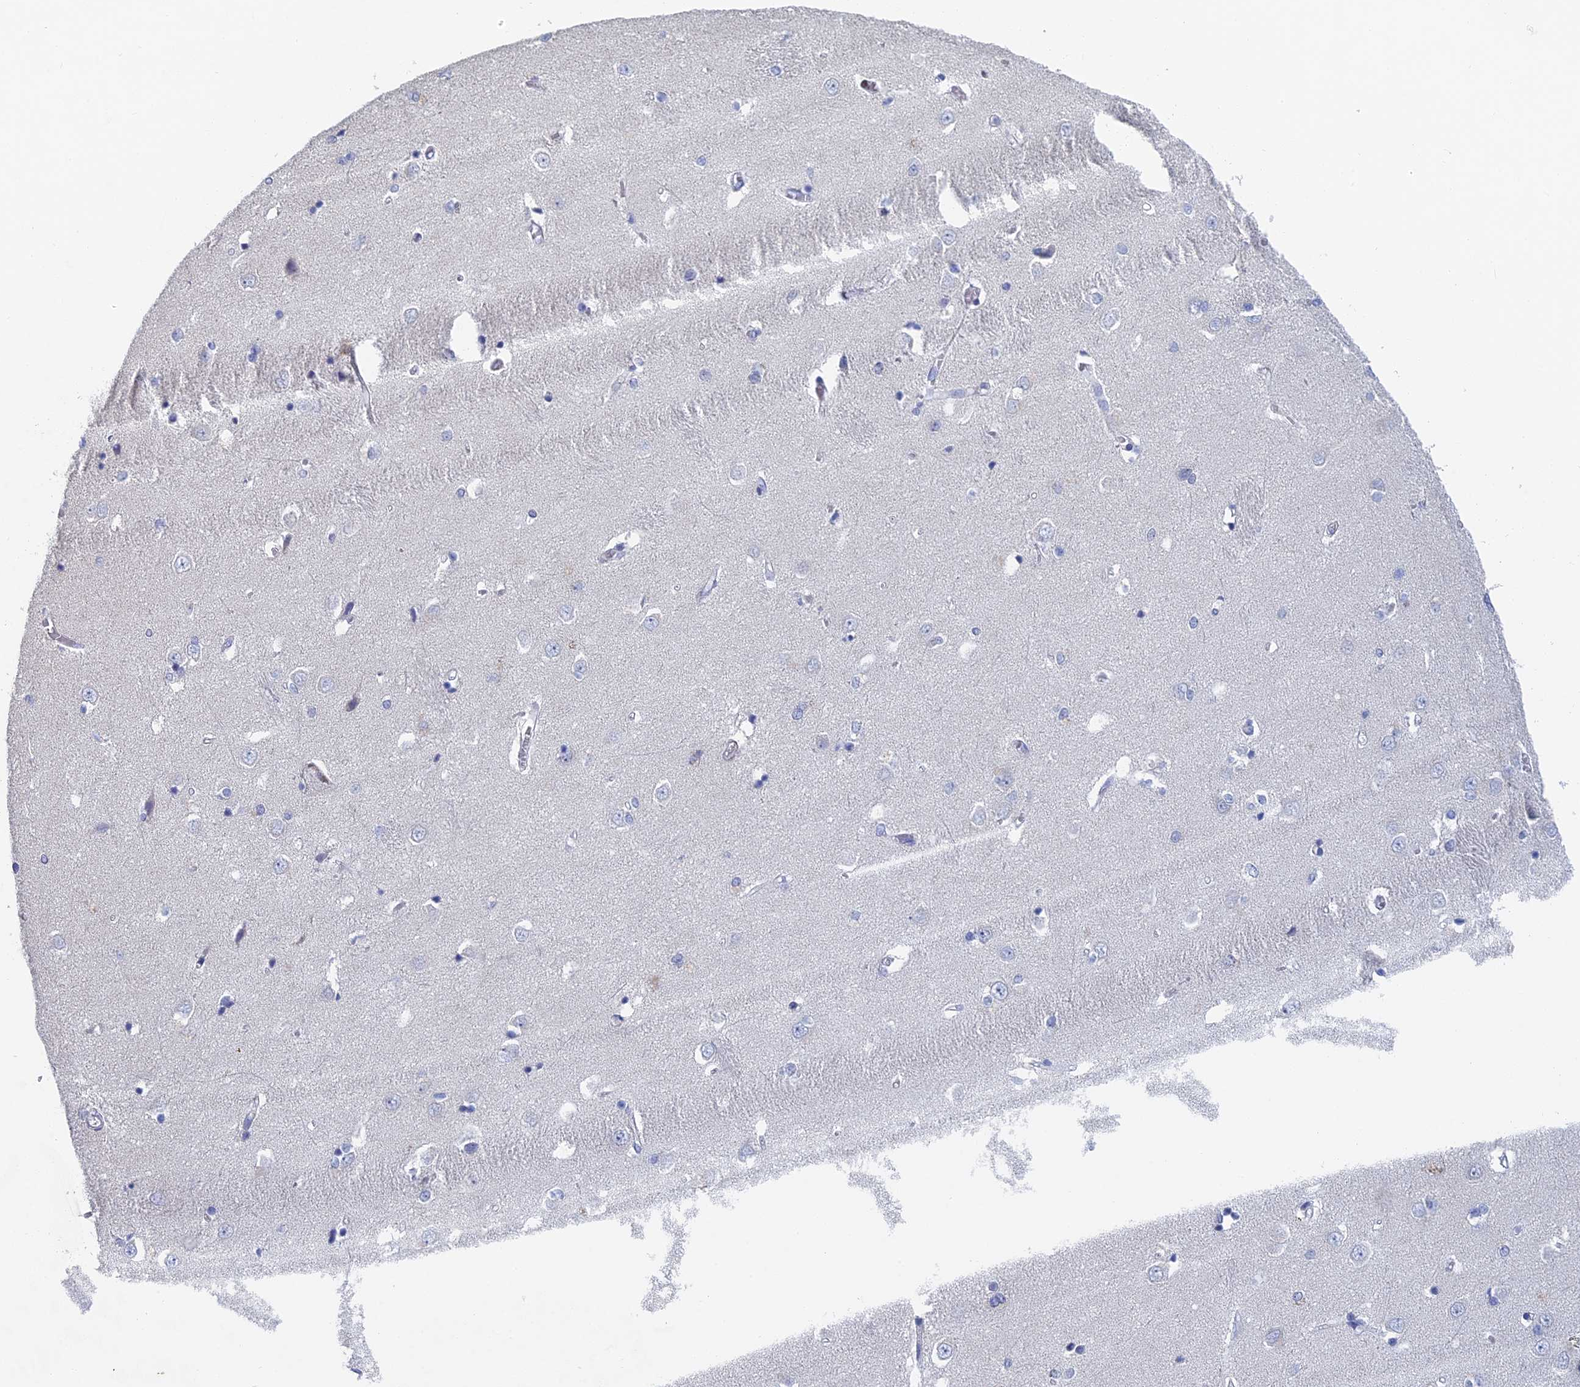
{"staining": {"intensity": "negative", "quantity": "none", "location": "none"}, "tissue": "caudate", "cell_type": "Glial cells", "image_type": "normal", "snomed": [{"axis": "morphology", "description": "Normal tissue, NOS"}, {"axis": "topography", "description": "Lateral ventricle wall"}], "caption": "This is an immunohistochemistry histopathology image of unremarkable human caudate. There is no expression in glial cells.", "gene": "DRGX", "patient": {"sex": "male", "age": 37}}